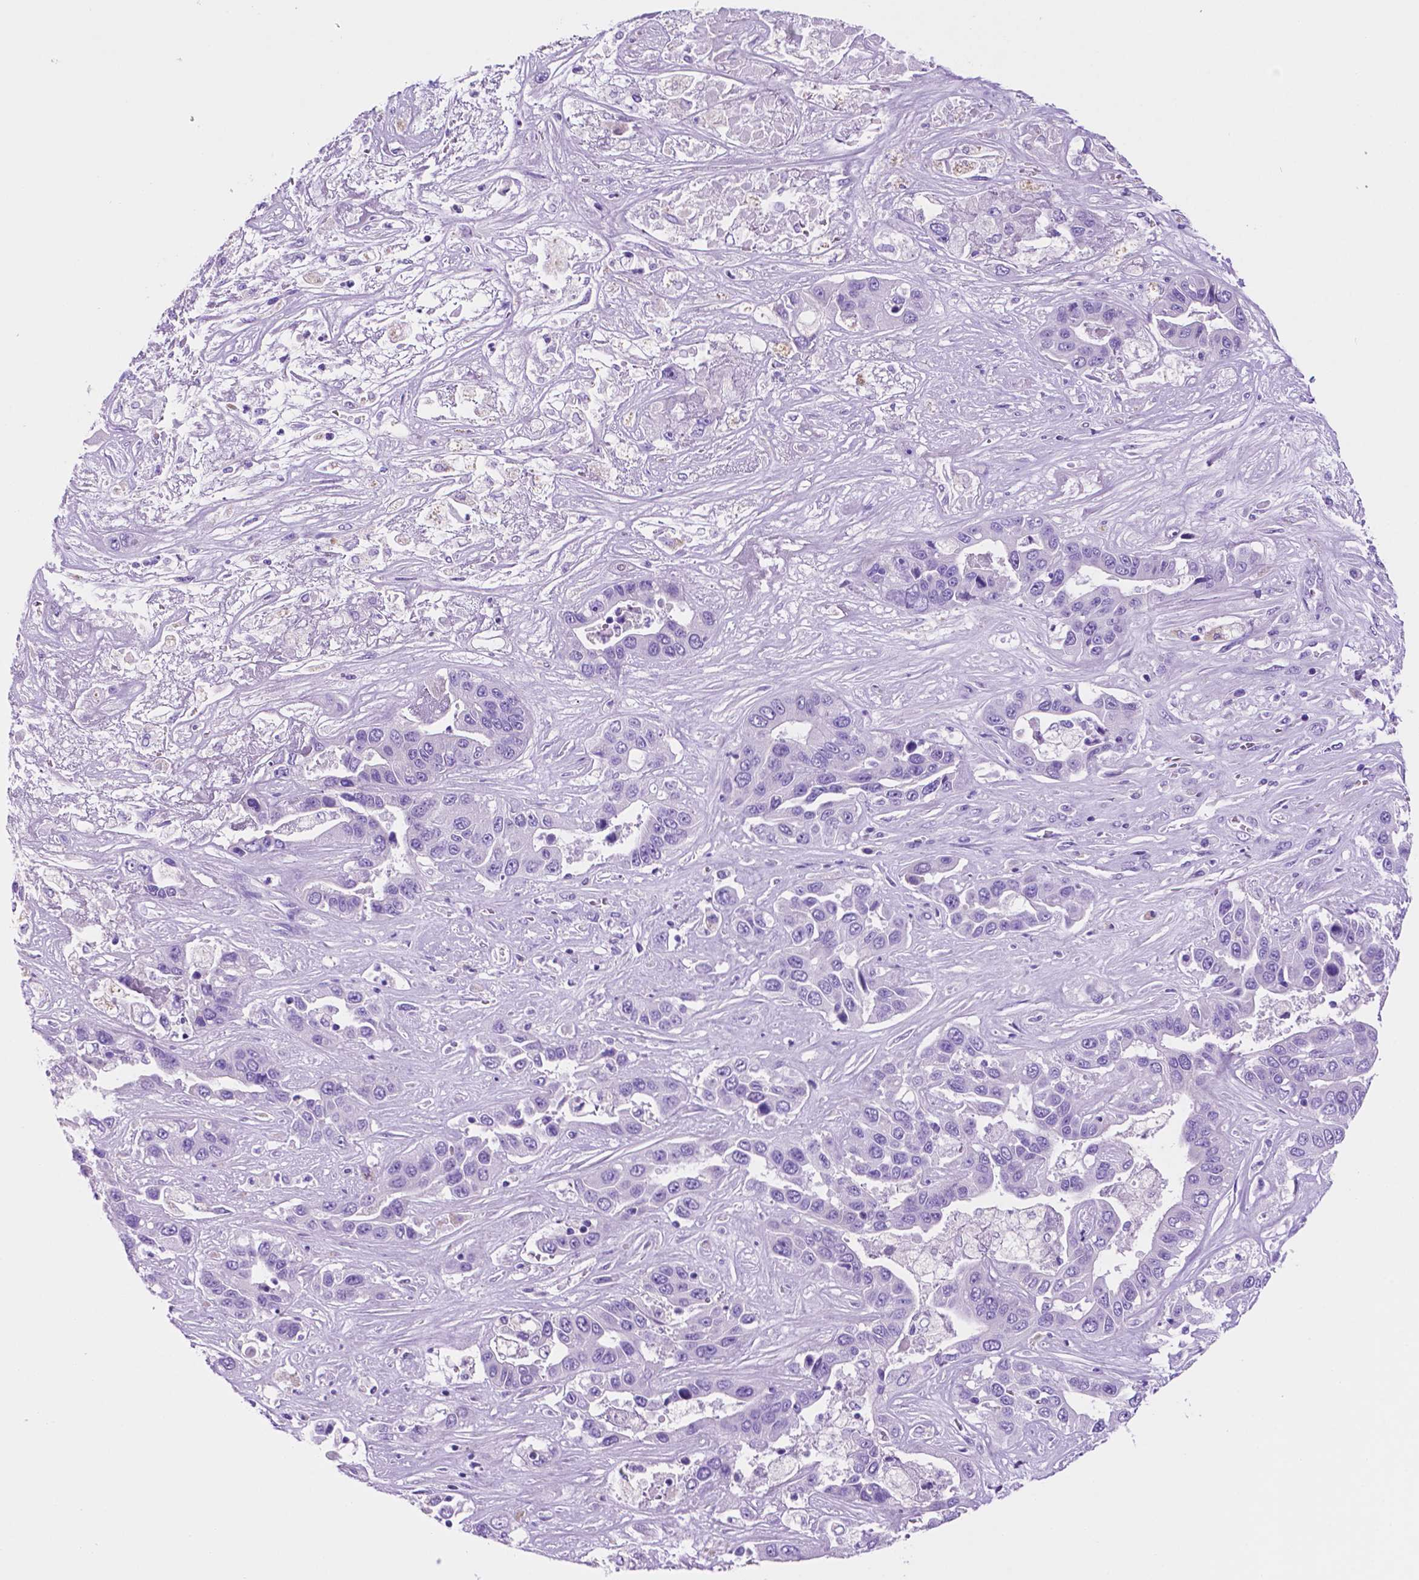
{"staining": {"intensity": "negative", "quantity": "none", "location": "none"}, "tissue": "liver cancer", "cell_type": "Tumor cells", "image_type": "cancer", "snomed": [{"axis": "morphology", "description": "Cholangiocarcinoma"}, {"axis": "topography", "description": "Liver"}], "caption": "A high-resolution image shows IHC staining of cholangiocarcinoma (liver), which reveals no significant positivity in tumor cells.", "gene": "FOXB2", "patient": {"sex": "female", "age": 52}}